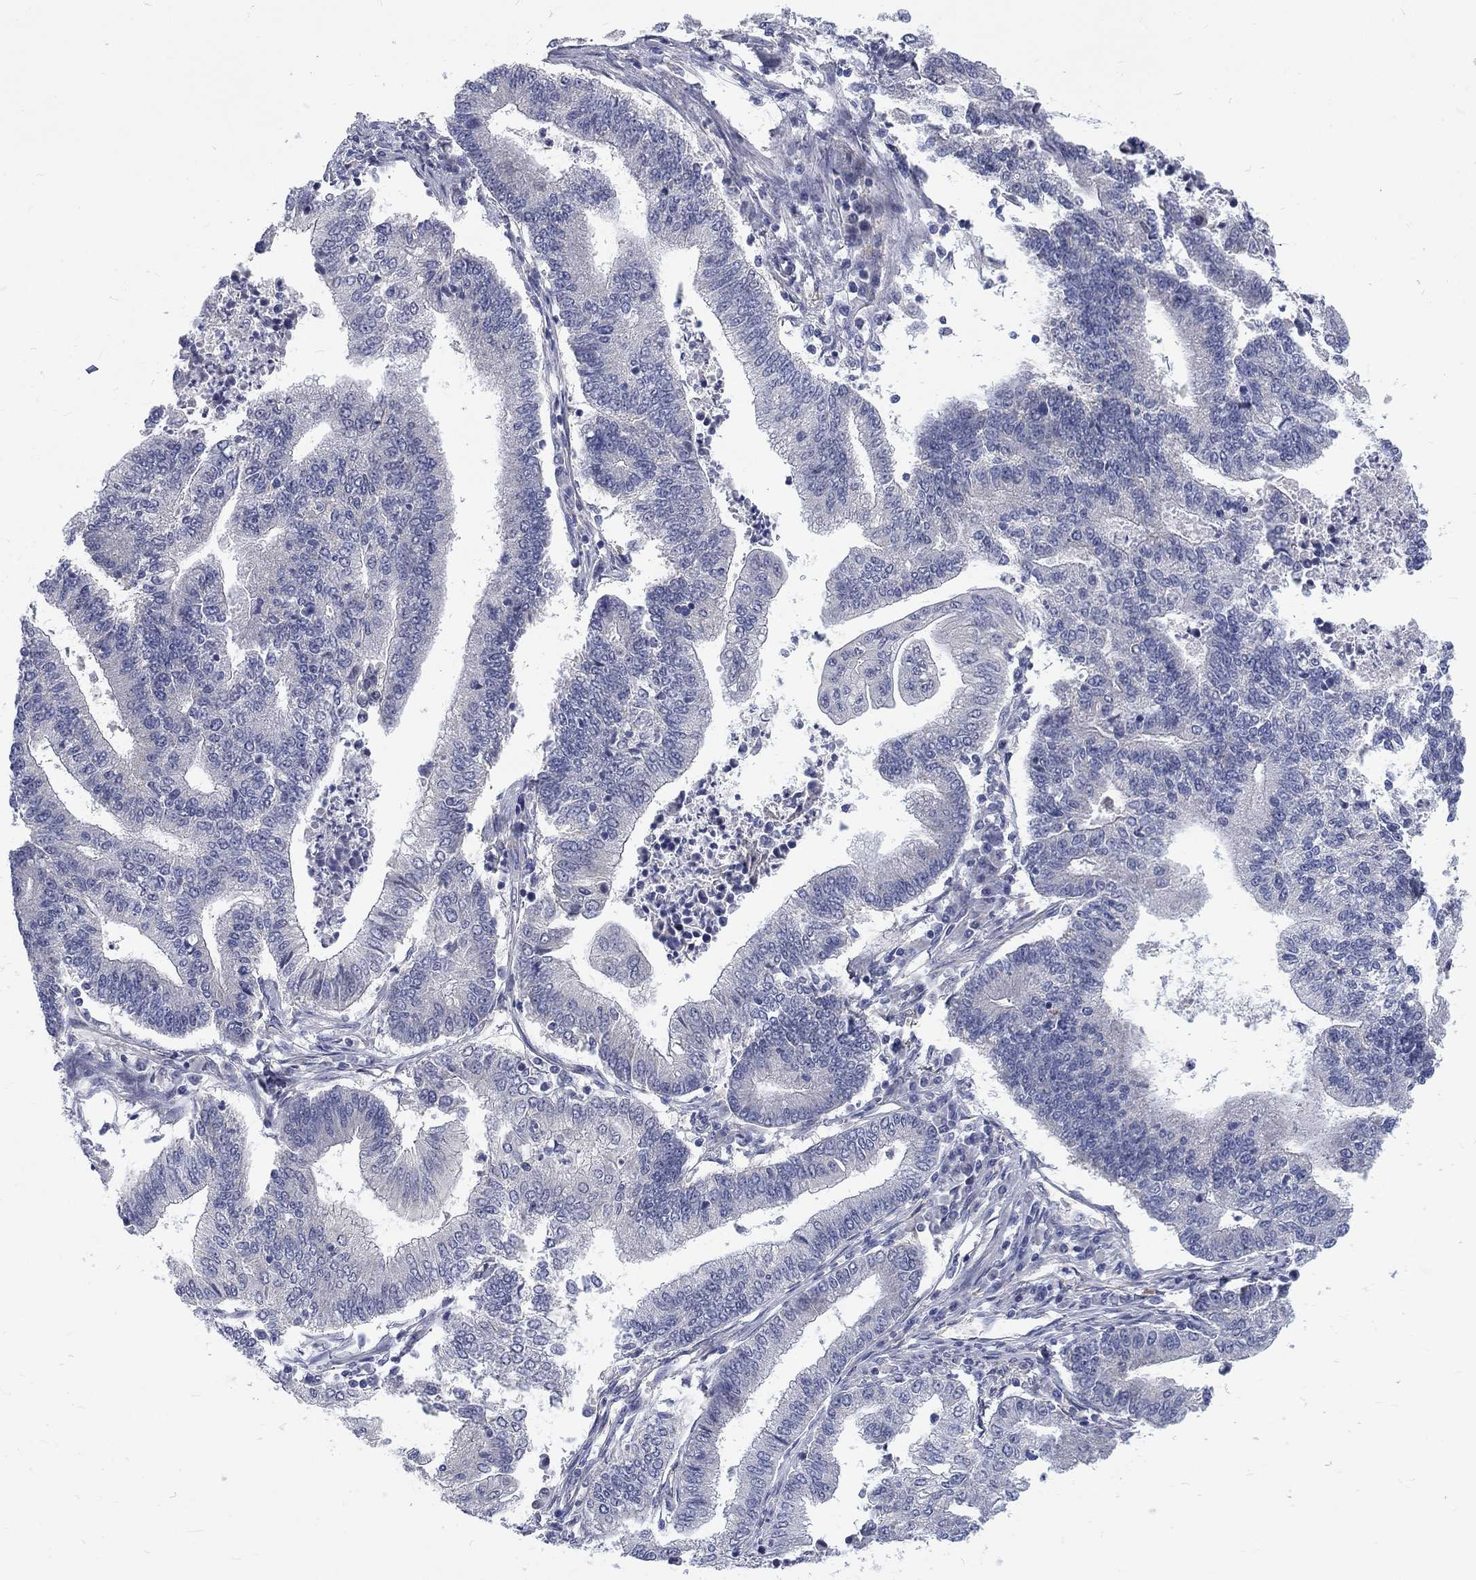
{"staining": {"intensity": "negative", "quantity": "none", "location": "none"}, "tissue": "endometrial cancer", "cell_type": "Tumor cells", "image_type": "cancer", "snomed": [{"axis": "morphology", "description": "Adenocarcinoma, NOS"}, {"axis": "topography", "description": "Uterus"}, {"axis": "topography", "description": "Endometrium"}], "caption": "This is an immunohistochemistry photomicrograph of human endometrial cancer (adenocarcinoma). There is no positivity in tumor cells.", "gene": "PHKA1", "patient": {"sex": "female", "age": 54}}